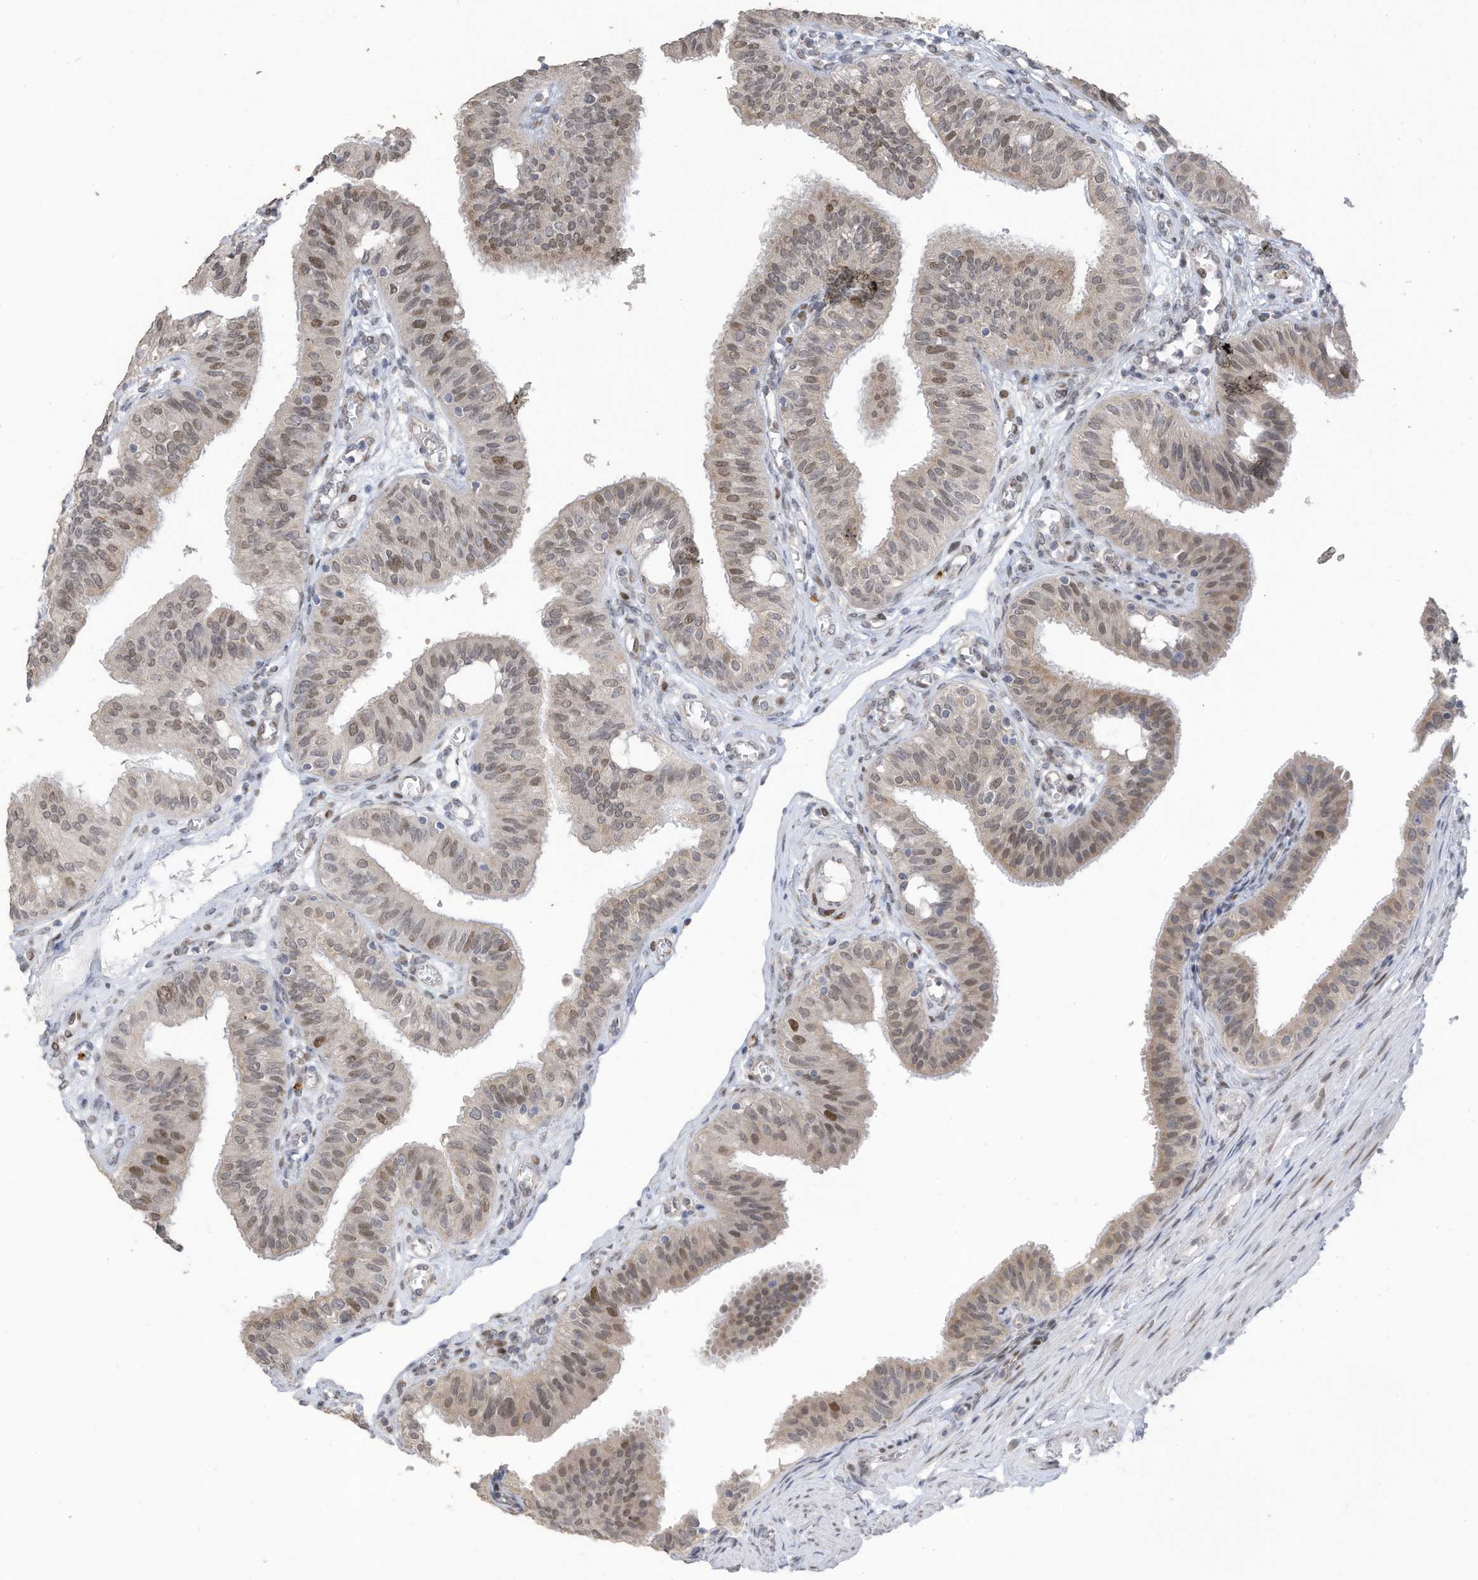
{"staining": {"intensity": "moderate", "quantity": "<25%", "location": "nuclear"}, "tissue": "fallopian tube", "cell_type": "Glandular cells", "image_type": "normal", "snomed": [{"axis": "morphology", "description": "Normal tissue, NOS"}, {"axis": "topography", "description": "Fallopian tube"}, {"axis": "topography", "description": "Ovary"}], "caption": "A micrograph of human fallopian tube stained for a protein reveals moderate nuclear brown staining in glandular cells. The staining is performed using DAB brown chromogen to label protein expression. The nuclei are counter-stained blue using hematoxylin.", "gene": "RABL3", "patient": {"sex": "female", "age": 42}}